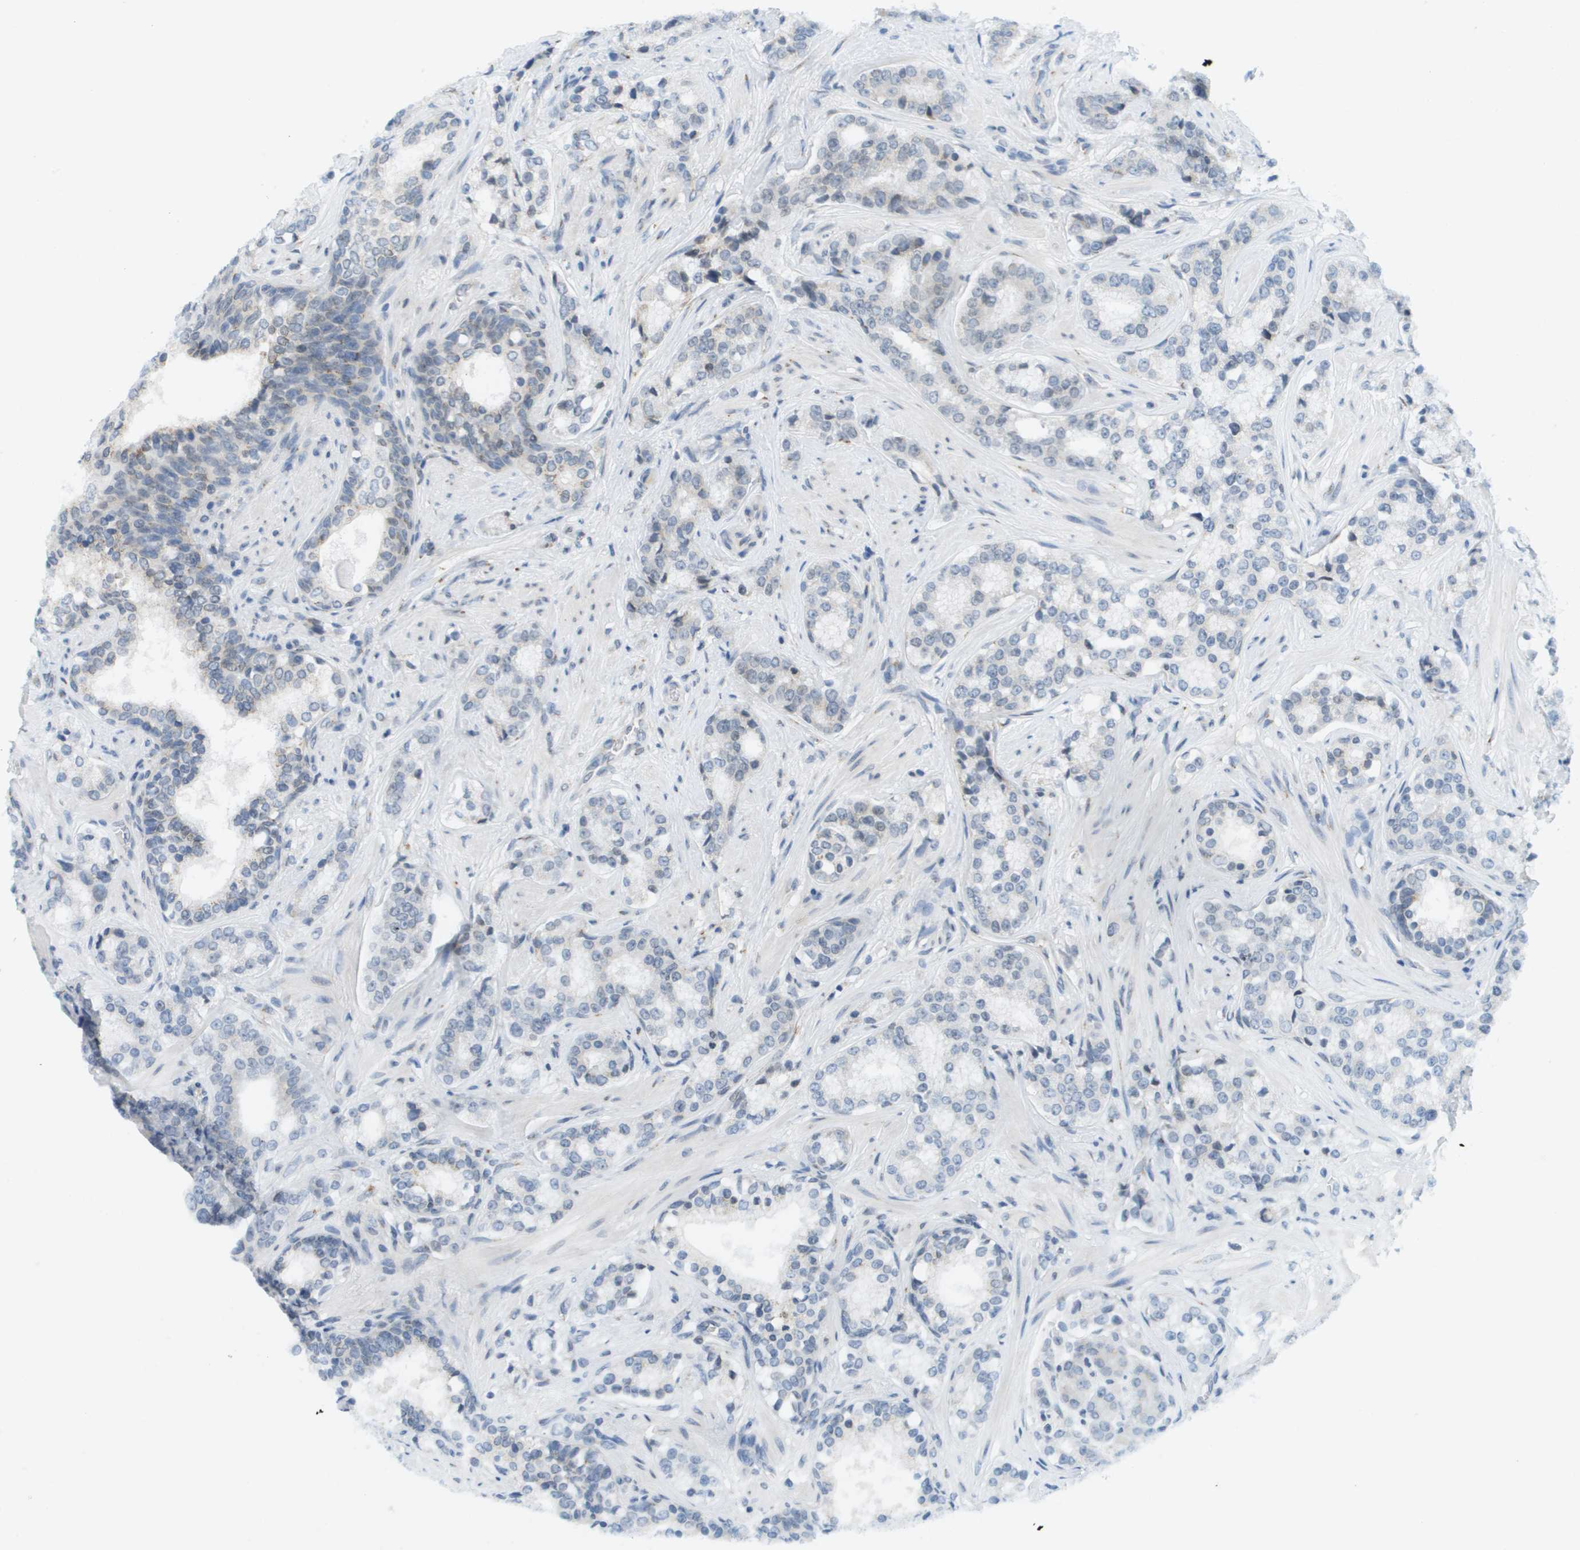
{"staining": {"intensity": "negative", "quantity": "none", "location": "none"}, "tissue": "prostate cancer", "cell_type": "Tumor cells", "image_type": "cancer", "snomed": [{"axis": "morphology", "description": "Adenocarcinoma, High grade"}, {"axis": "topography", "description": "Prostate"}], "caption": "Immunohistochemical staining of human adenocarcinoma (high-grade) (prostate) reveals no significant staining in tumor cells.", "gene": "EVC", "patient": {"sex": "male", "age": 60}}